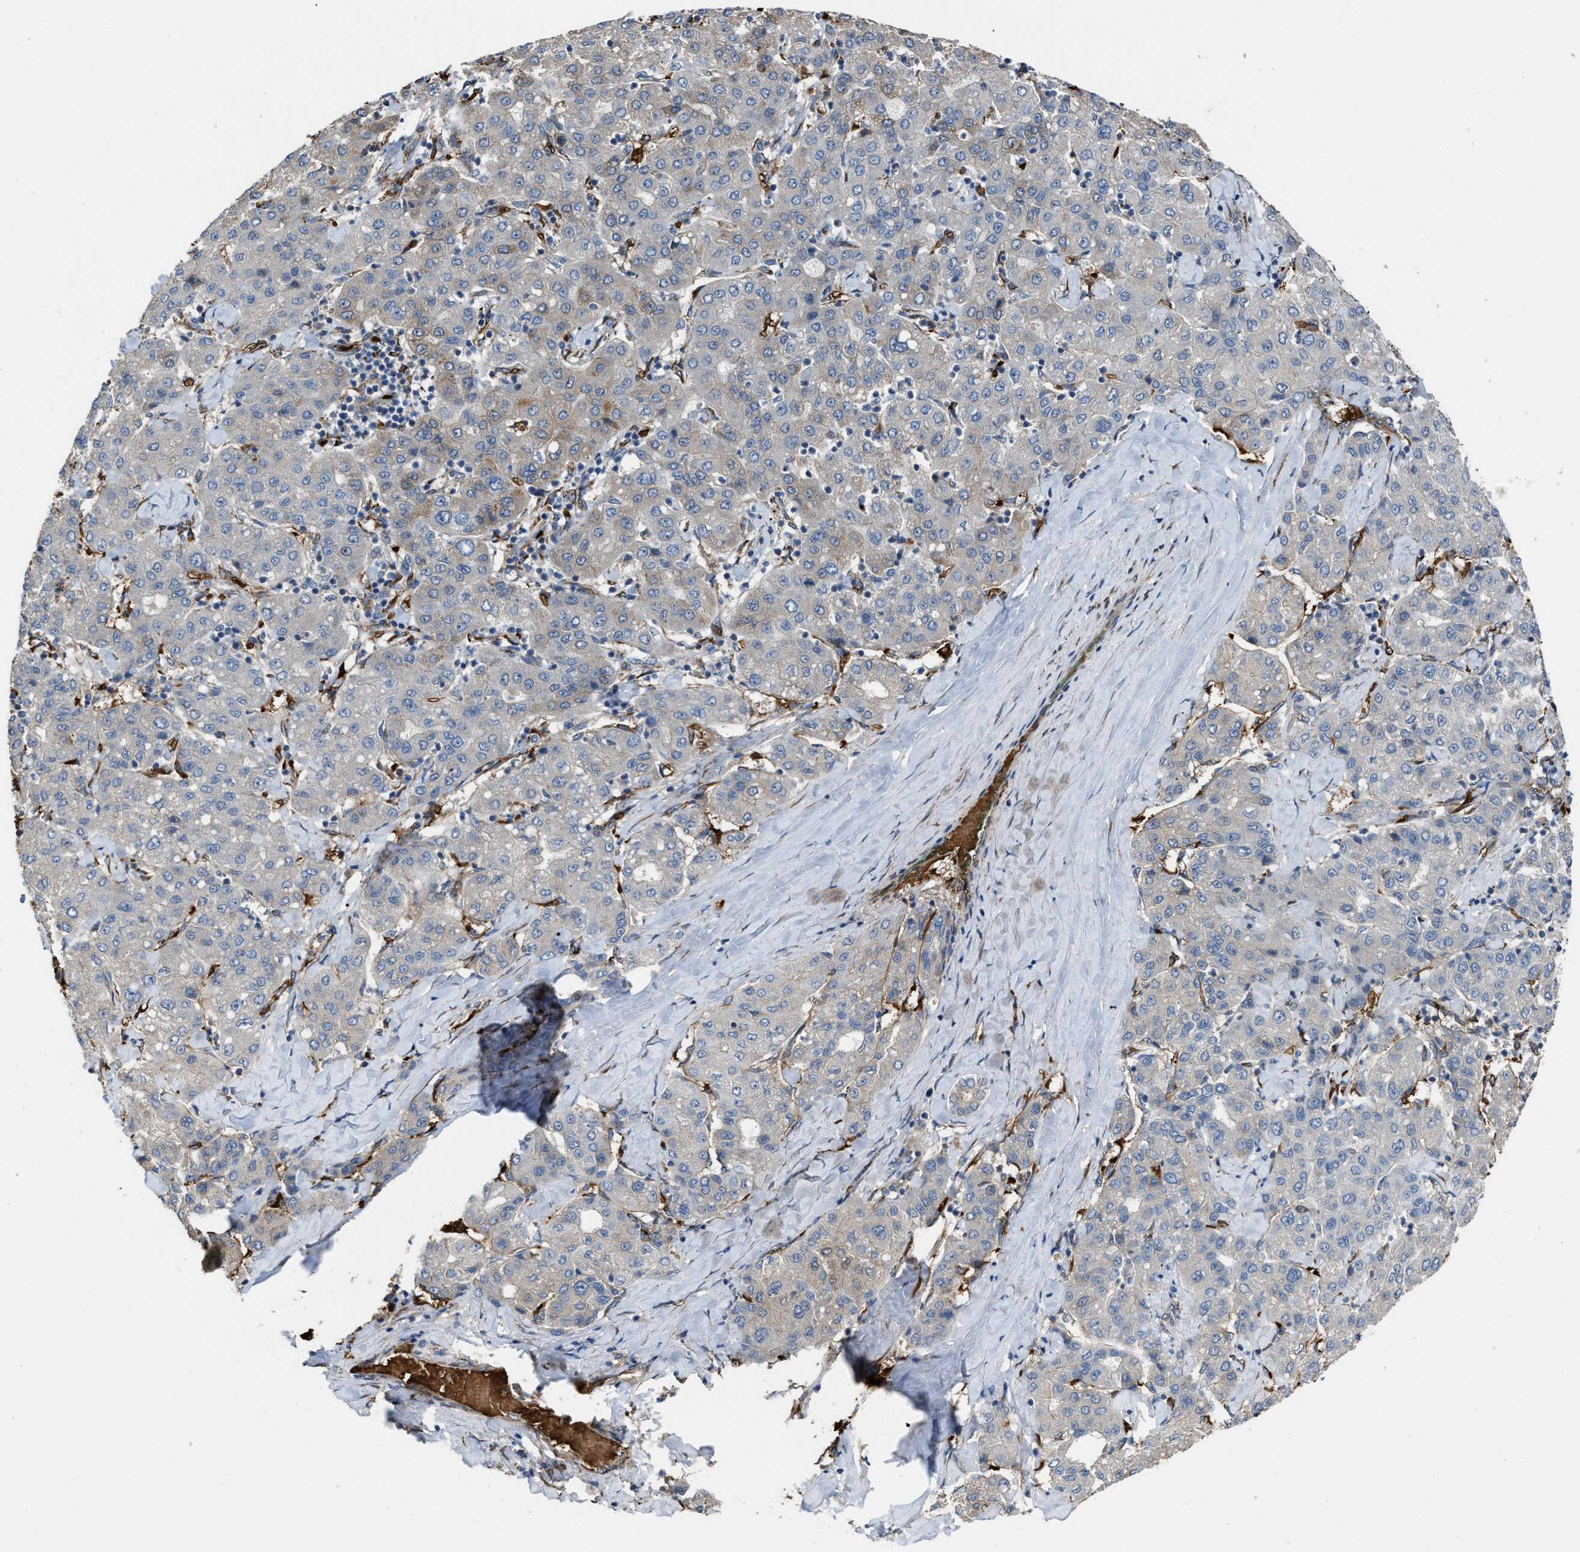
{"staining": {"intensity": "weak", "quantity": "<25%", "location": "cytoplasmic/membranous"}, "tissue": "liver cancer", "cell_type": "Tumor cells", "image_type": "cancer", "snomed": [{"axis": "morphology", "description": "Carcinoma, Hepatocellular, NOS"}, {"axis": "topography", "description": "Liver"}], "caption": "A photomicrograph of human liver cancer (hepatocellular carcinoma) is negative for staining in tumor cells.", "gene": "SELENOM", "patient": {"sex": "male", "age": 65}}